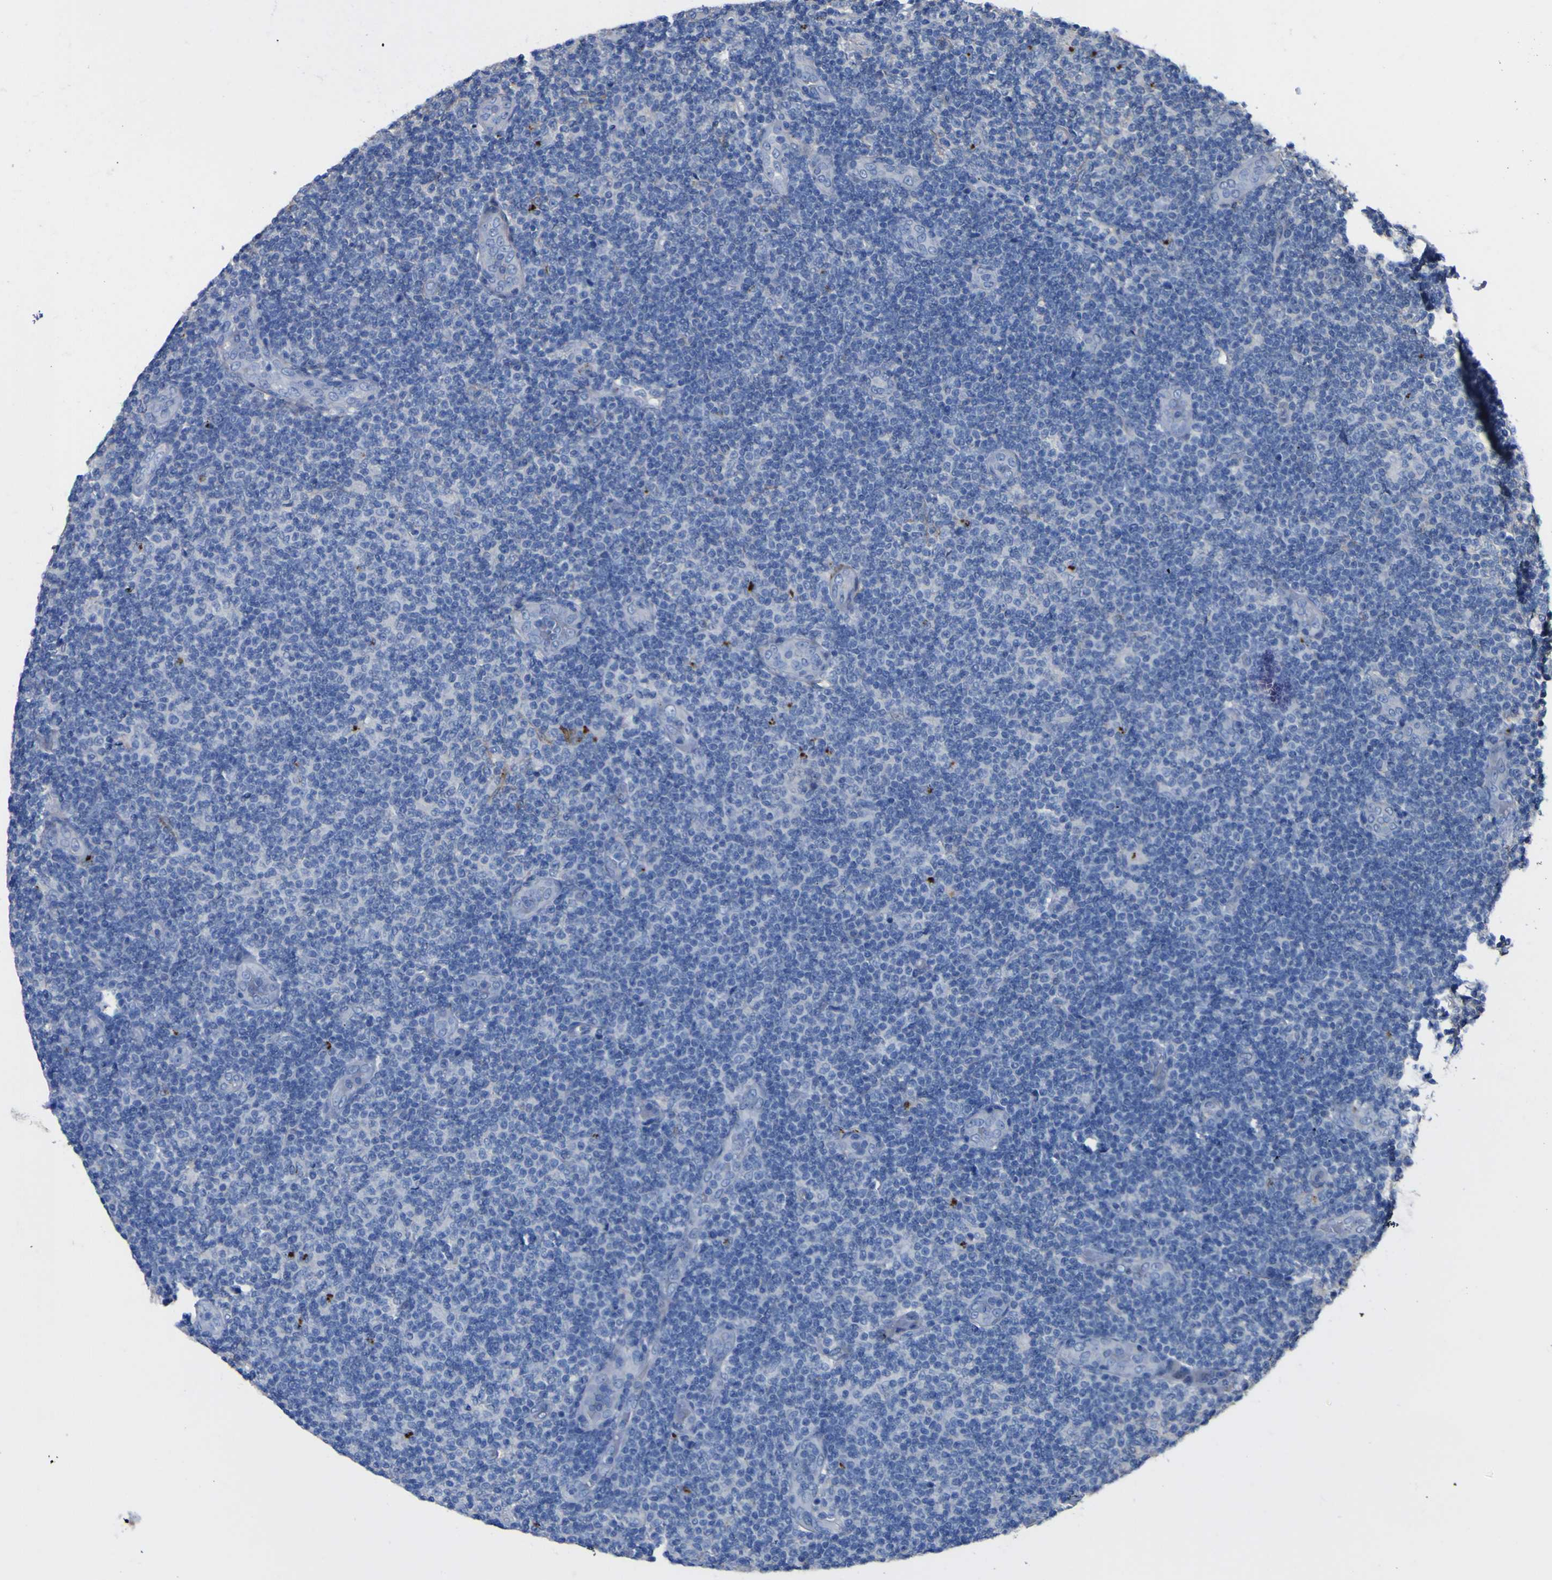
{"staining": {"intensity": "negative", "quantity": "none", "location": "none"}, "tissue": "lymphoma", "cell_type": "Tumor cells", "image_type": "cancer", "snomed": [{"axis": "morphology", "description": "Malignant lymphoma, non-Hodgkin's type, Low grade"}, {"axis": "topography", "description": "Lymph node"}], "caption": "IHC photomicrograph of human lymphoma stained for a protein (brown), which shows no positivity in tumor cells.", "gene": "AGO4", "patient": {"sex": "male", "age": 83}}